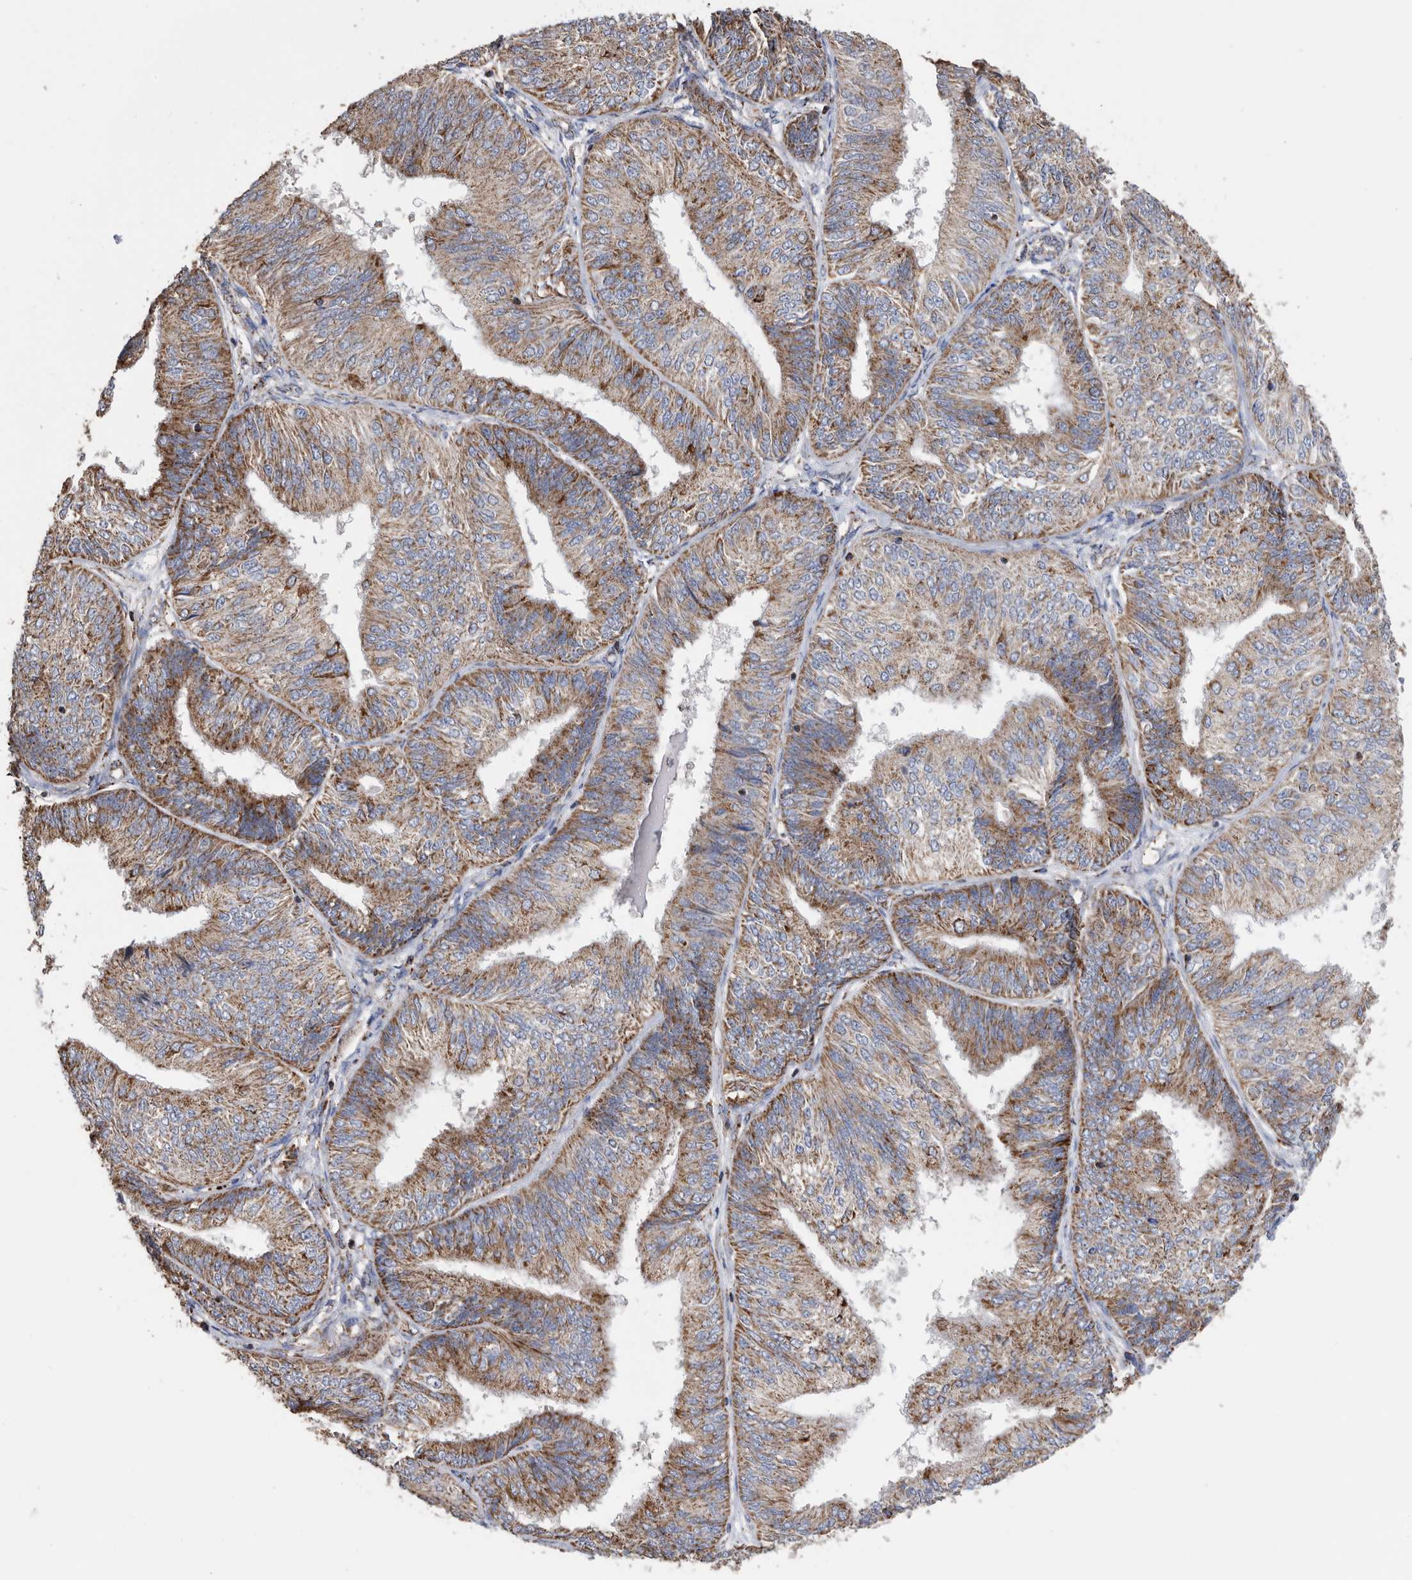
{"staining": {"intensity": "moderate", "quantity": ">75%", "location": "cytoplasmic/membranous"}, "tissue": "endometrial cancer", "cell_type": "Tumor cells", "image_type": "cancer", "snomed": [{"axis": "morphology", "description": "Adenocarcinoma, NOS"}, {"axis": "topography", "description": "Endometrium"}], "caption": "The photomicrograph demonstrates staining of adenocarcinoma (endometrial), revealing moderate cytoplasmic/membranous protein expression (brown color) within tumor cells.", "gene": "WFDC1", "patient": {"sex": "female", "age": 58}}